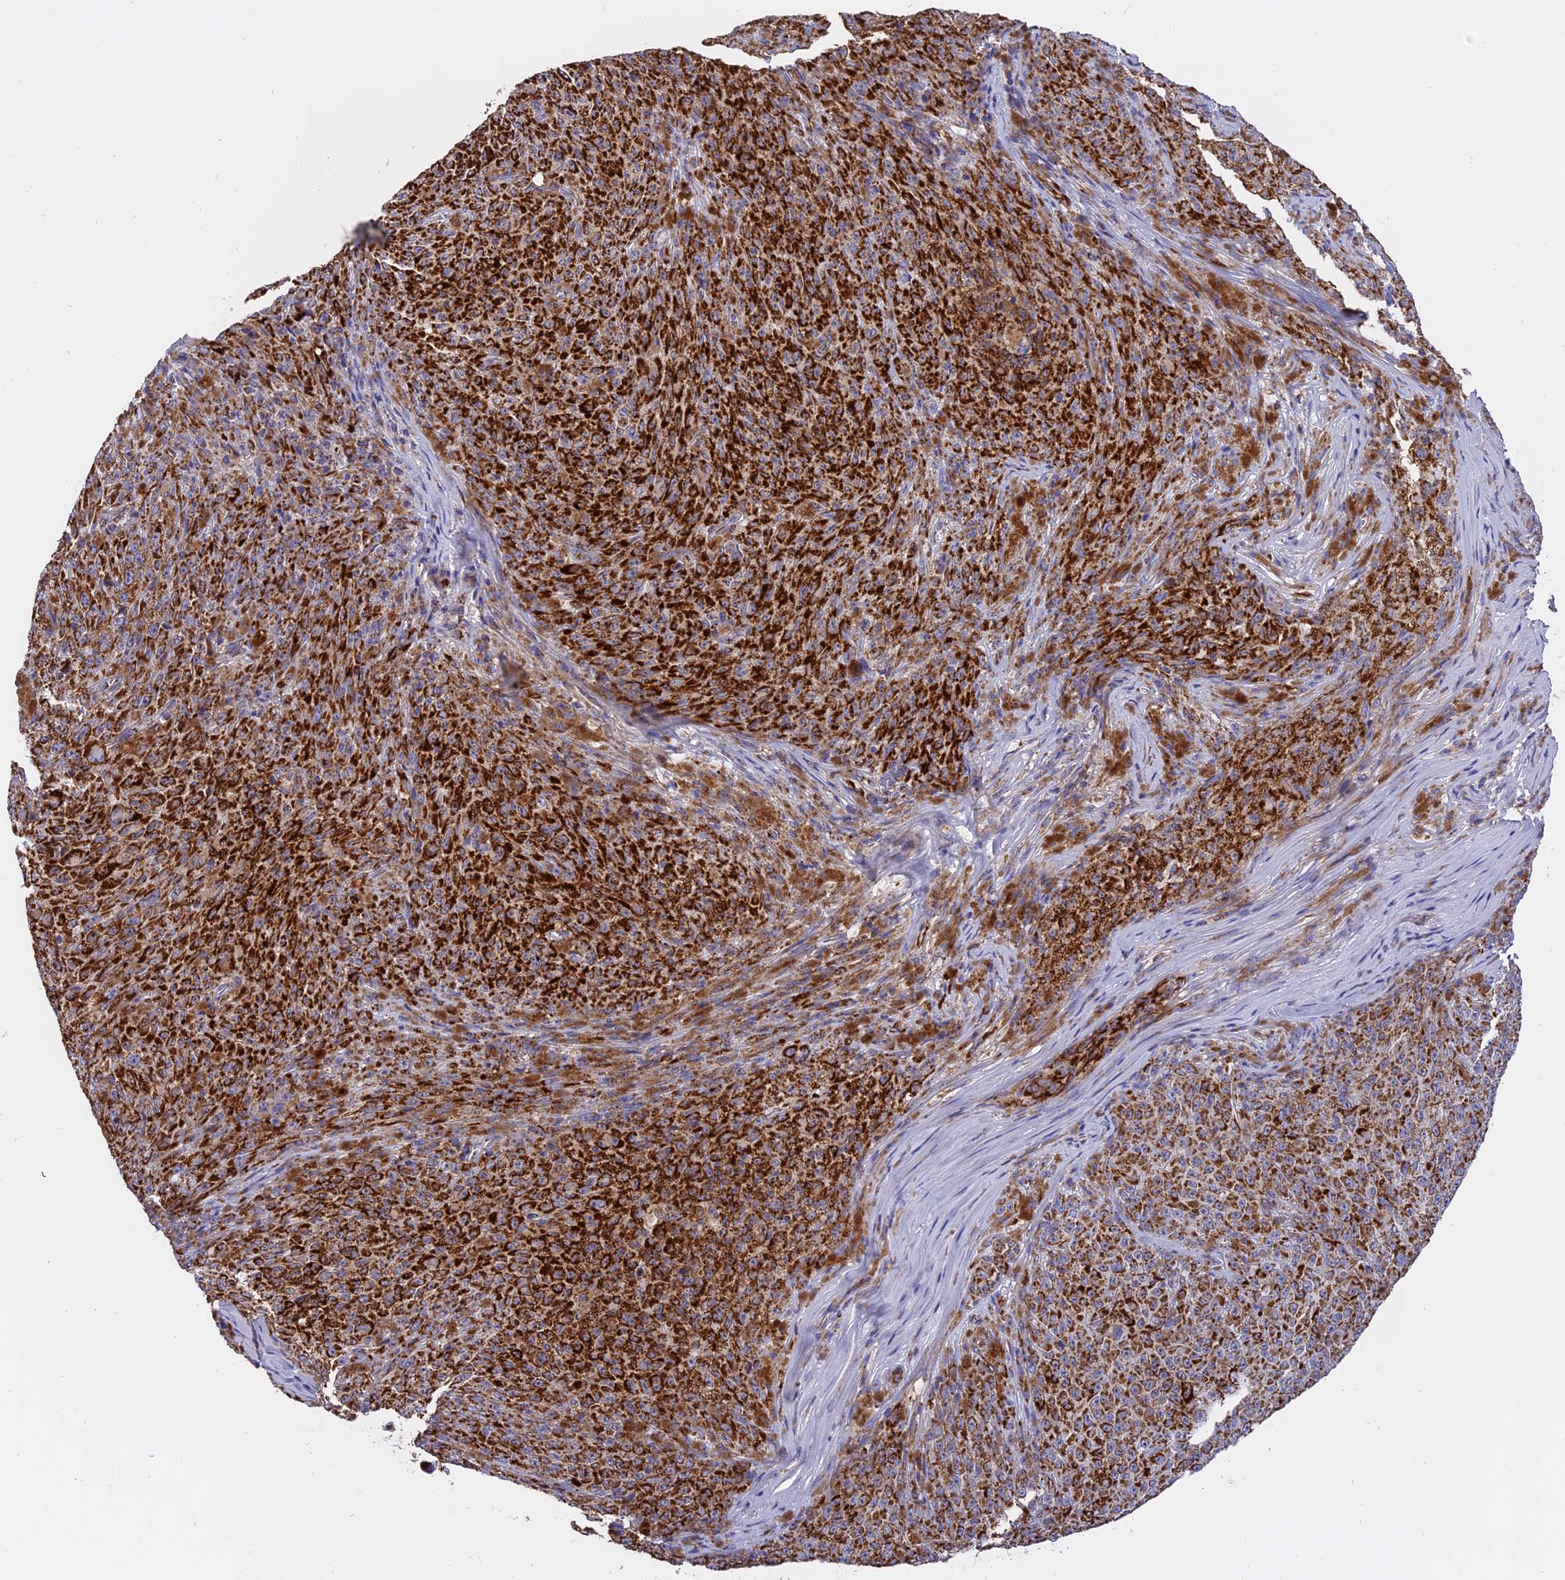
{"staining": {"intensity": "strong", "quantity": ">75%", "location": "cytoplasmic/membranous"}, "tissue": "melanoma", "cell_type": "Tumor cells", "image_type": "cancer", "snomed": [{"axis": "morphology", "description": "Malignant melanoma, NOS"}, {"axis": "topography", "description": "Skin"}], "caption": "Melanoma tissue exhibits strong cytoplasmic/membranous staining in approximately >75% of tumor cells, visualized by immunohistochemistry.", "gene": "MRPS34", "patient": {"sex": "female", "age": 82}}